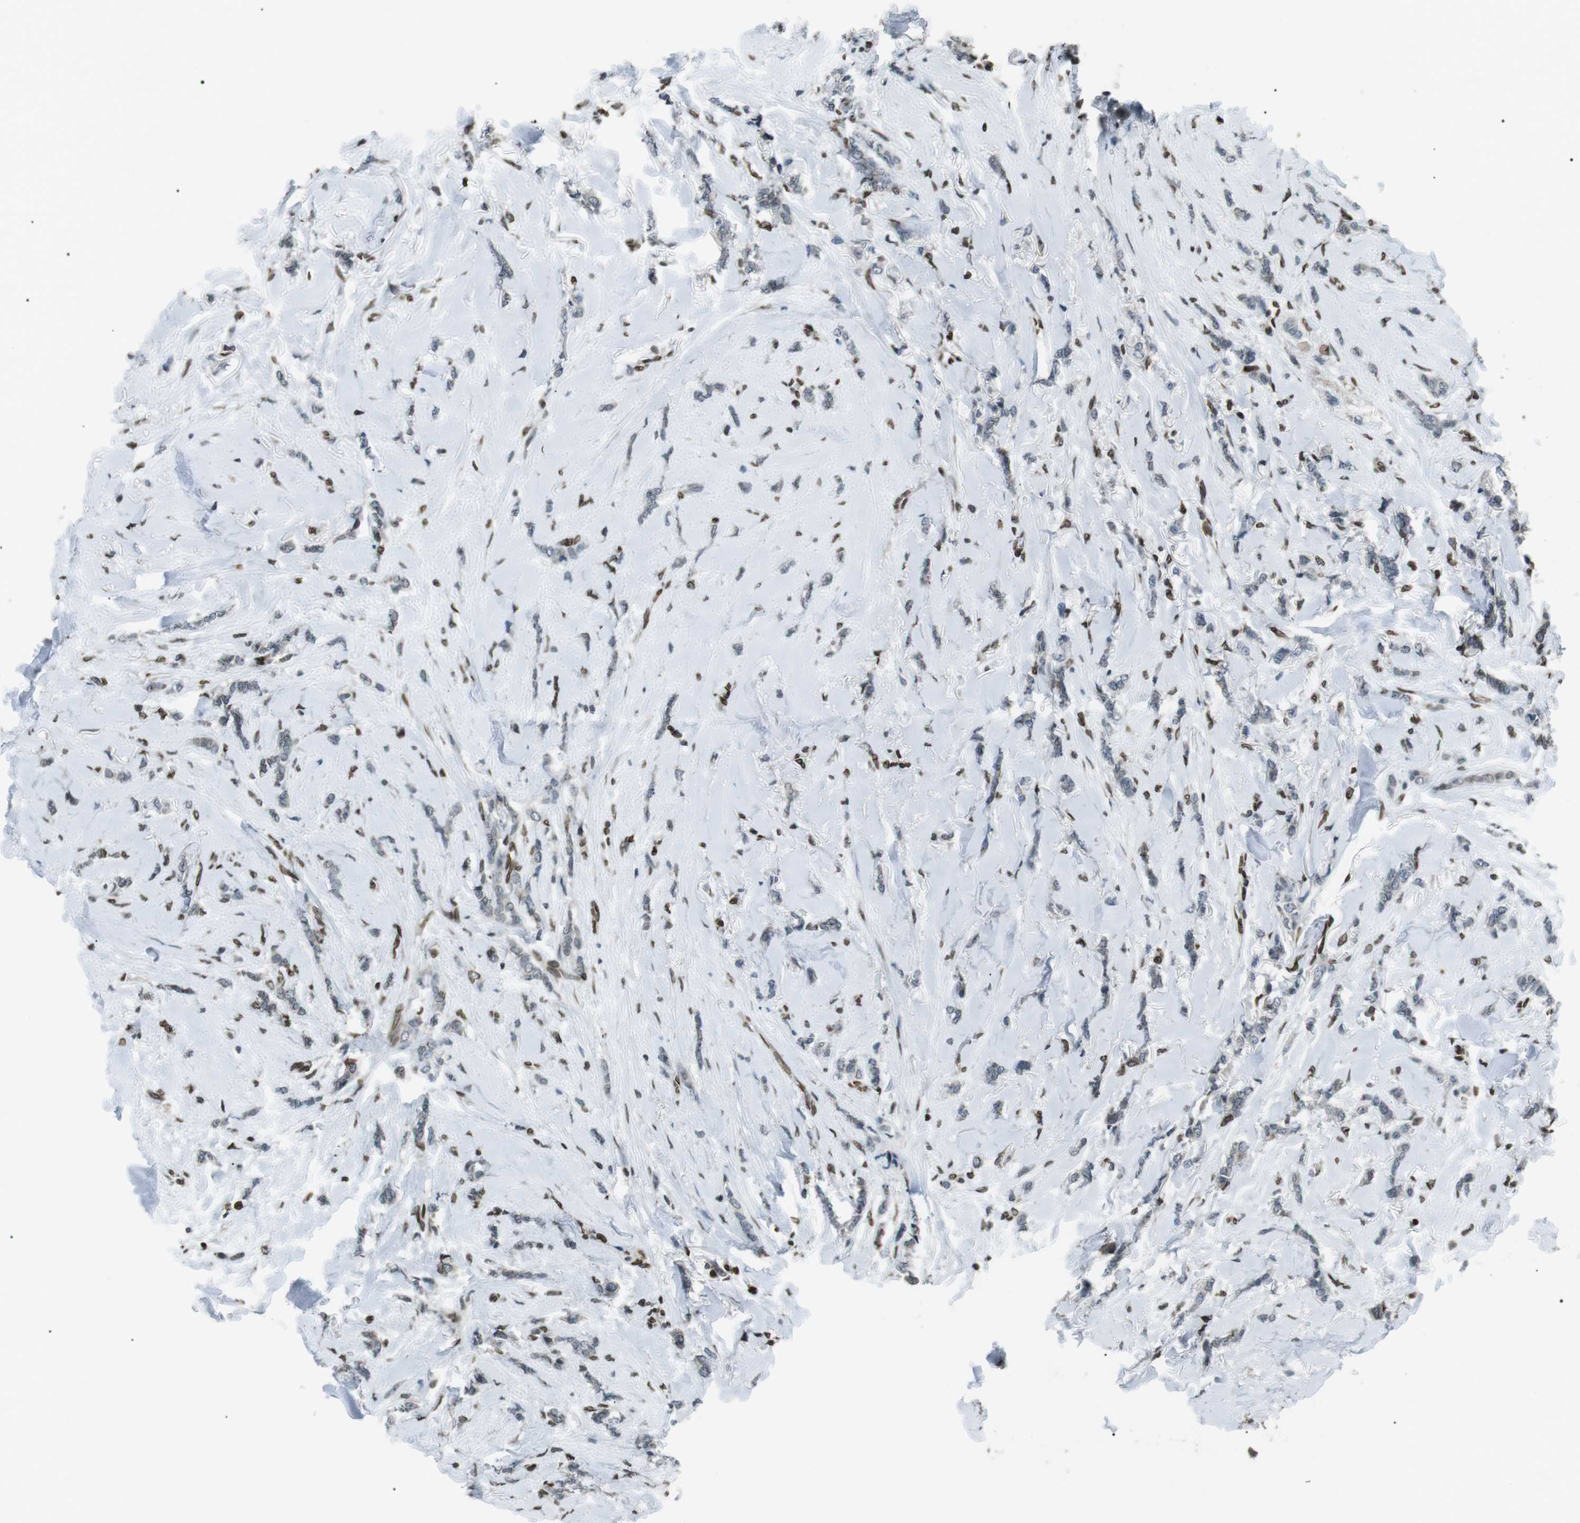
{"staining": {"intensity": "negative", "quantity": "none", "location": "none"}, "tissue": "breast cancer", "cell_type": "Tumor cells", "image_type": "cancer", "snomed": [{"axis": "morphology", "description": "Lobular carcinoma"}, {"axis": "topography", "description": "Skin"}, {"axis": "topography", "description": "Breast"}], "caption": "An IHC photomicrograph of breast cancer (lobular carcinoma) is shown. There is no staining in tumor cells of breast cancer (lobular carcinoma).", "gene": "TMX4", "patient": {"sex": "female", "age": 46}}